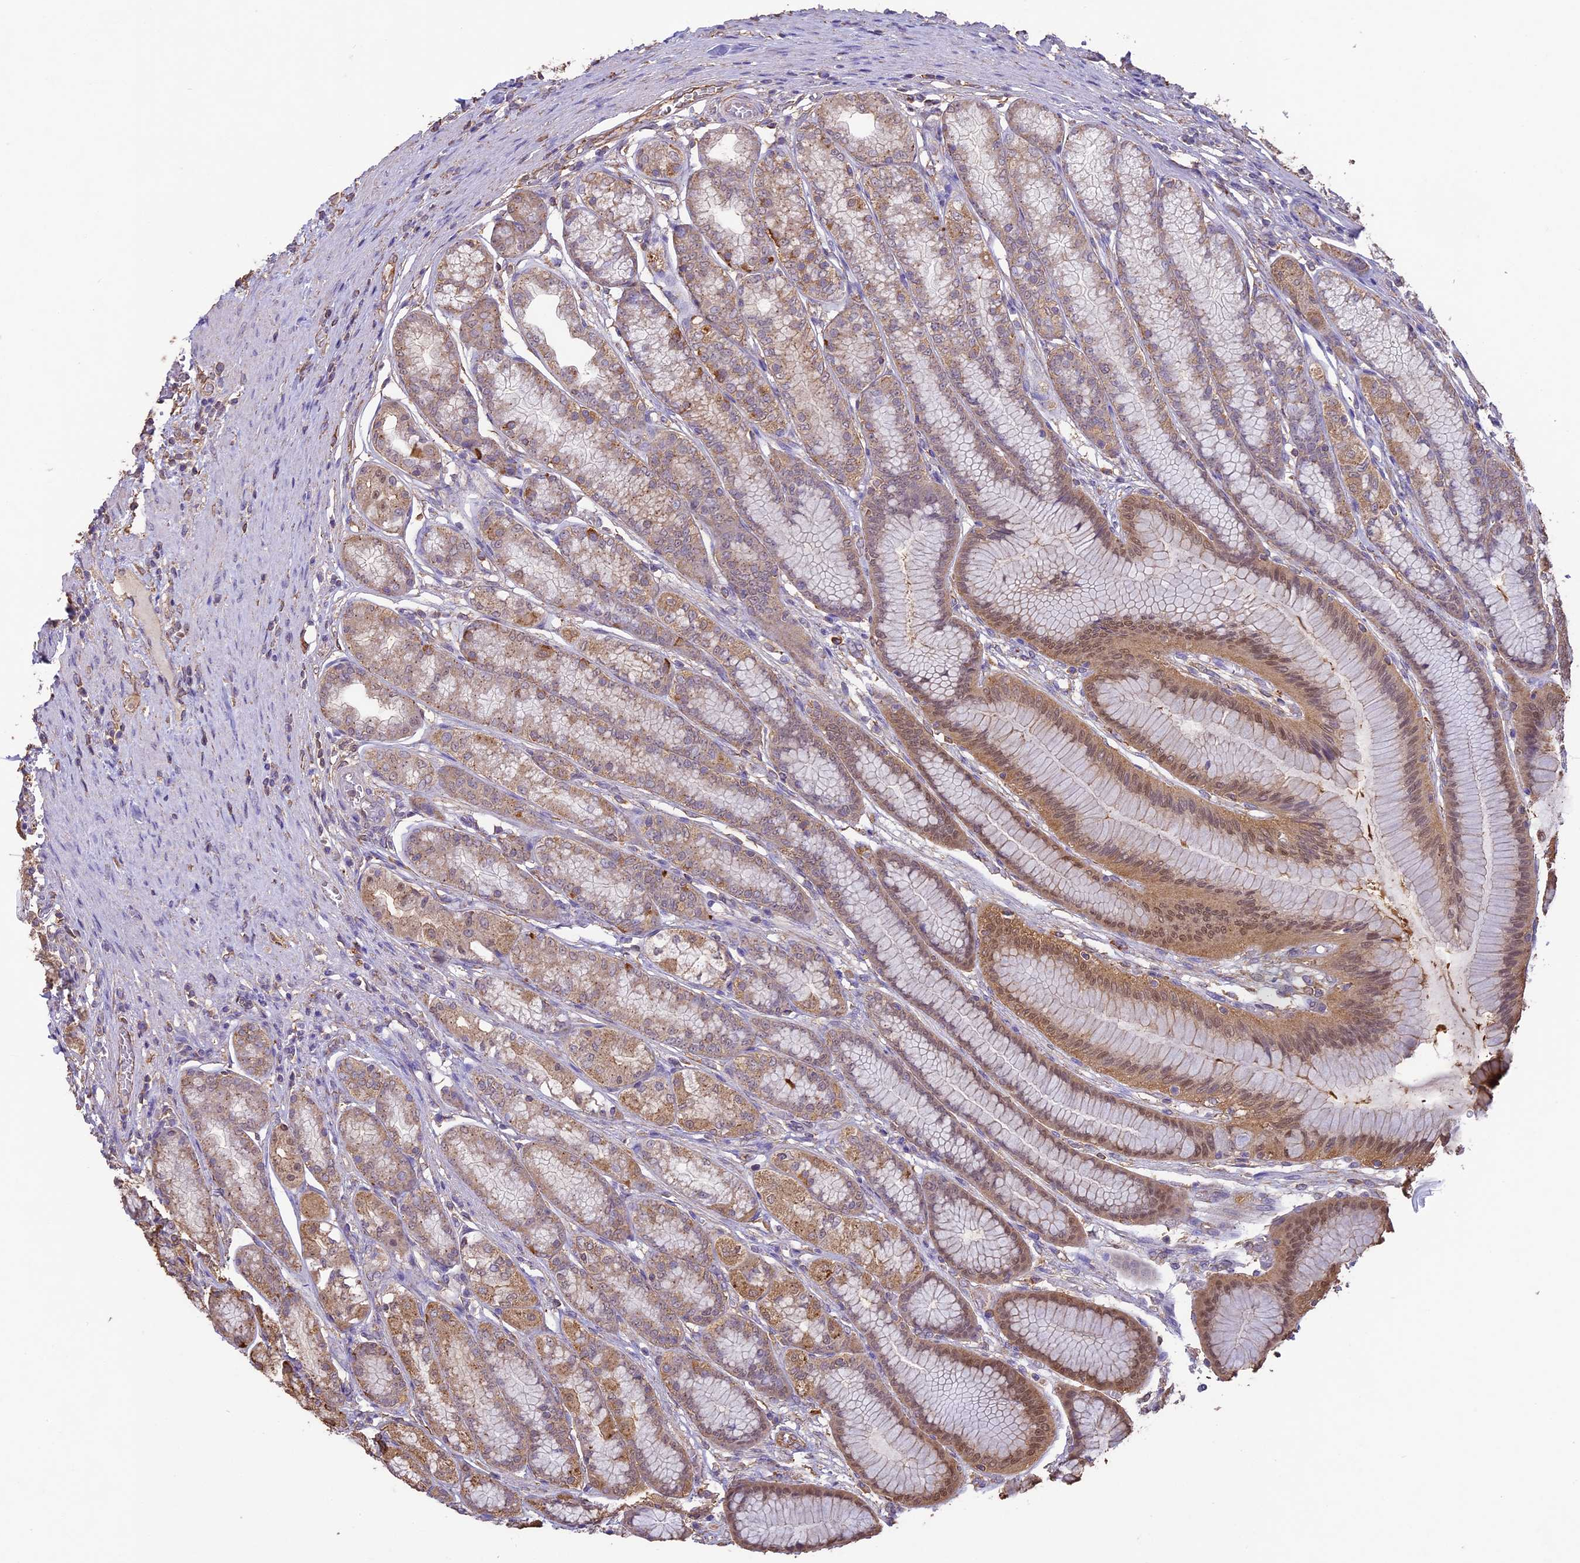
{"staining": {"intensity": "moderate", "quantity": "25%-75%", "location": "cytoplasmic/membranous,nuclear"}, "tissue": "stomach", "cell_type": "Glandular cells", "image_type": "normal", "snomed": [{"axis": "morphology", "description": "Normal tissue, NOS"}, {"axis": "morphology", "description": "Adenocarcinoma, NOS"}, {"axis": "morphology", "description": "Adenocarcinoma, High grade"}, {"axis": "topography", "description": "Stomach, upper"}, {"axis": "topography", "description": "Stomach"}], "caption": "Immunohistochemistry (DAB (3,3'-diaminobenzidine)) staining of normal stomach displays moderate cytoplasmic/membranous,nuclear protein positivity in approximately 25%-75% of glandular cells.", "gene": "ARHGAP19", "patient": {"sex": "female", "age": 65}}